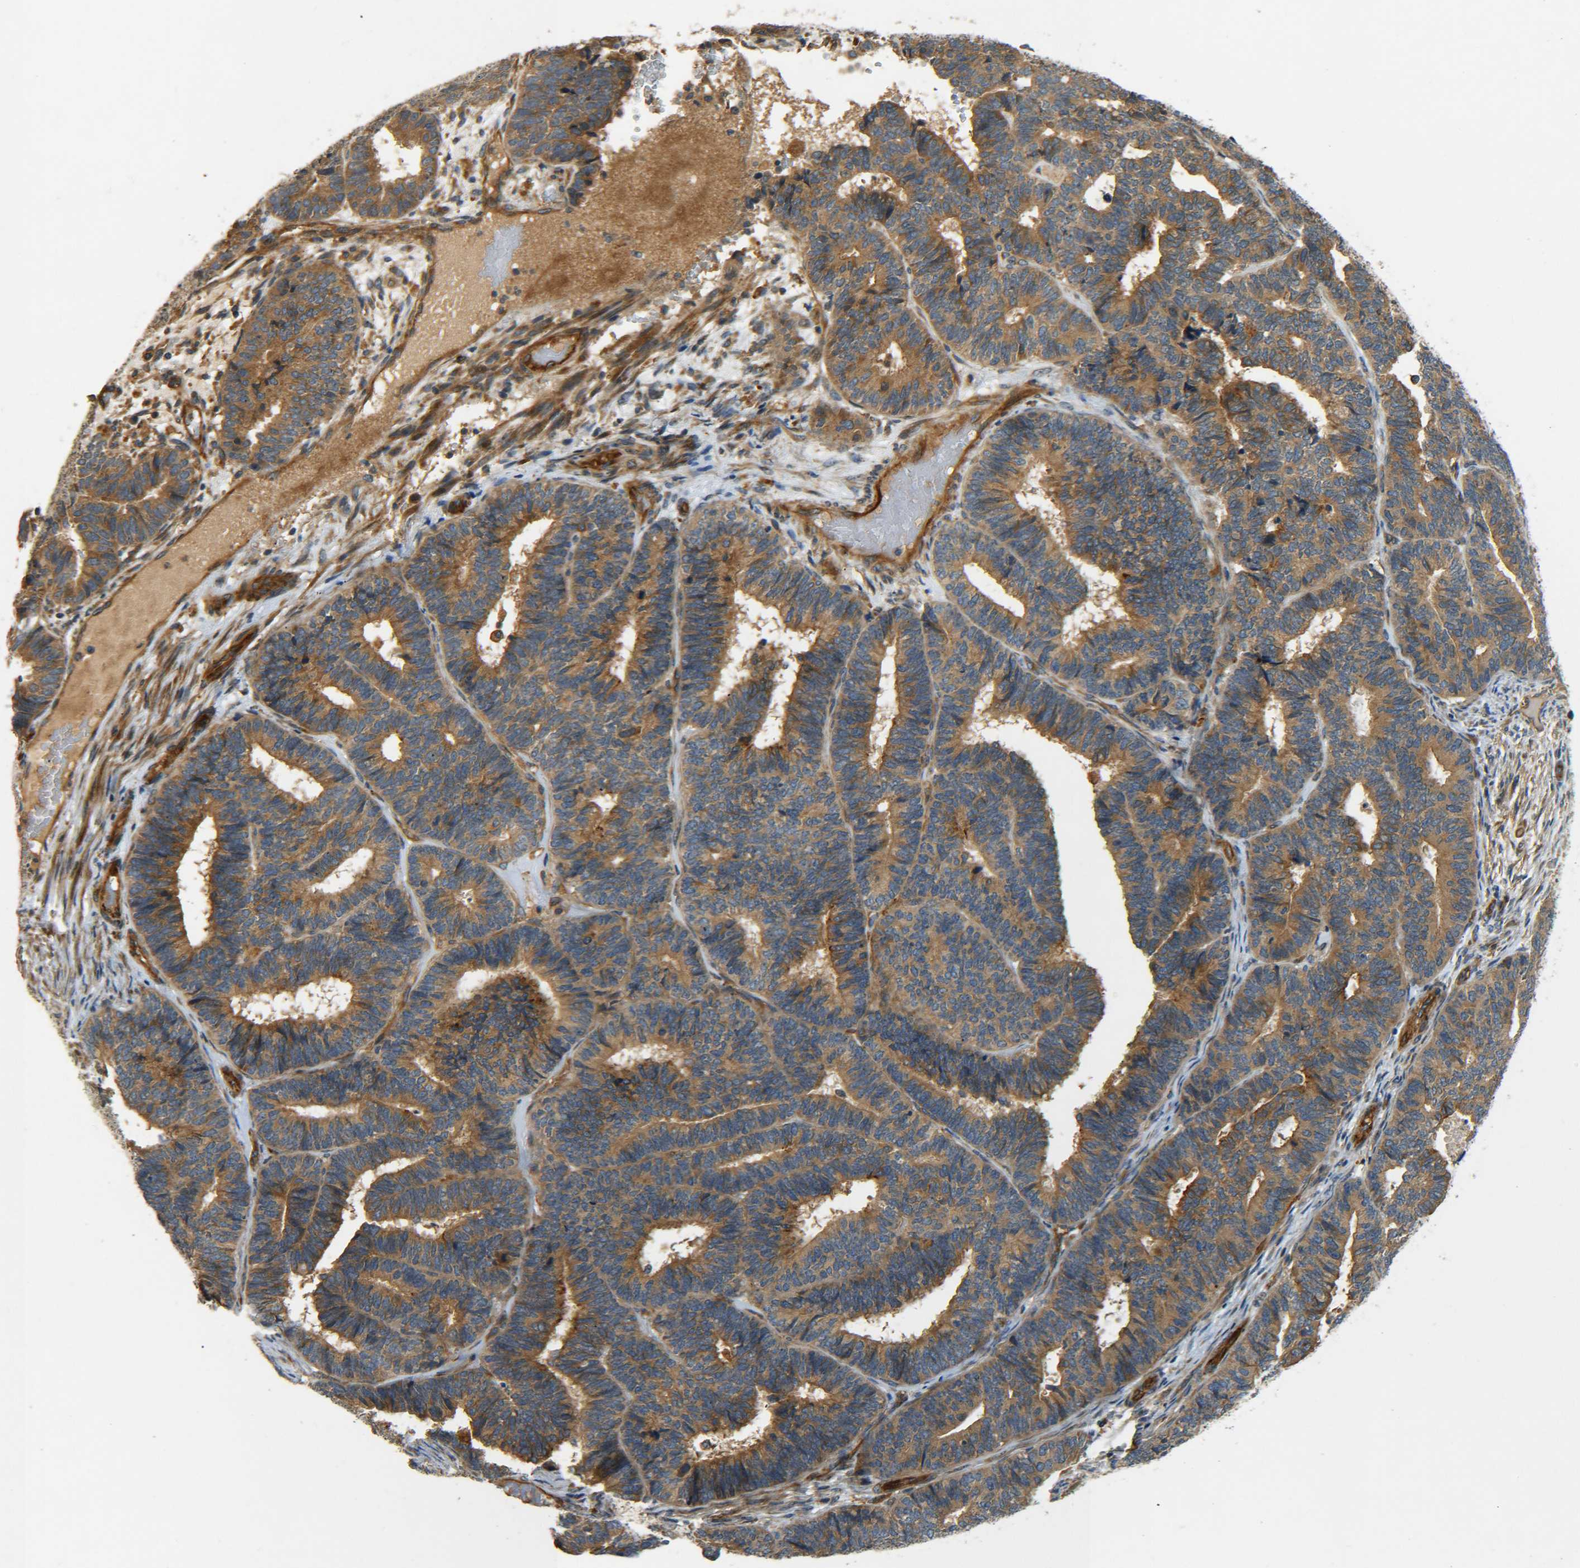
{"staining": {"intensity": "strong", "quantity": ">75%", "location": "cytoplasmic/membranous"}, "tissue": "endometrial cancer", "cell_type": "Tumor cells", "image_type": "cancer", "snomed": [{"axis": "morphology", "description": "Adenocarcinoma, NOS"}, {"axis": "topography", "description": "Endometrium"}], "caption": "Adenocarcinoma (endometrial) tissue exhibits strong cytoplasmic/membranous positivity in about >75% of tumor cells The protein is stained brown, and the nuclei are stained in blue (DAB IHC with brightfield microscopy, high magnification).", "gene": "LRCH3", "patient": {"sex": "female", "age": 70}}